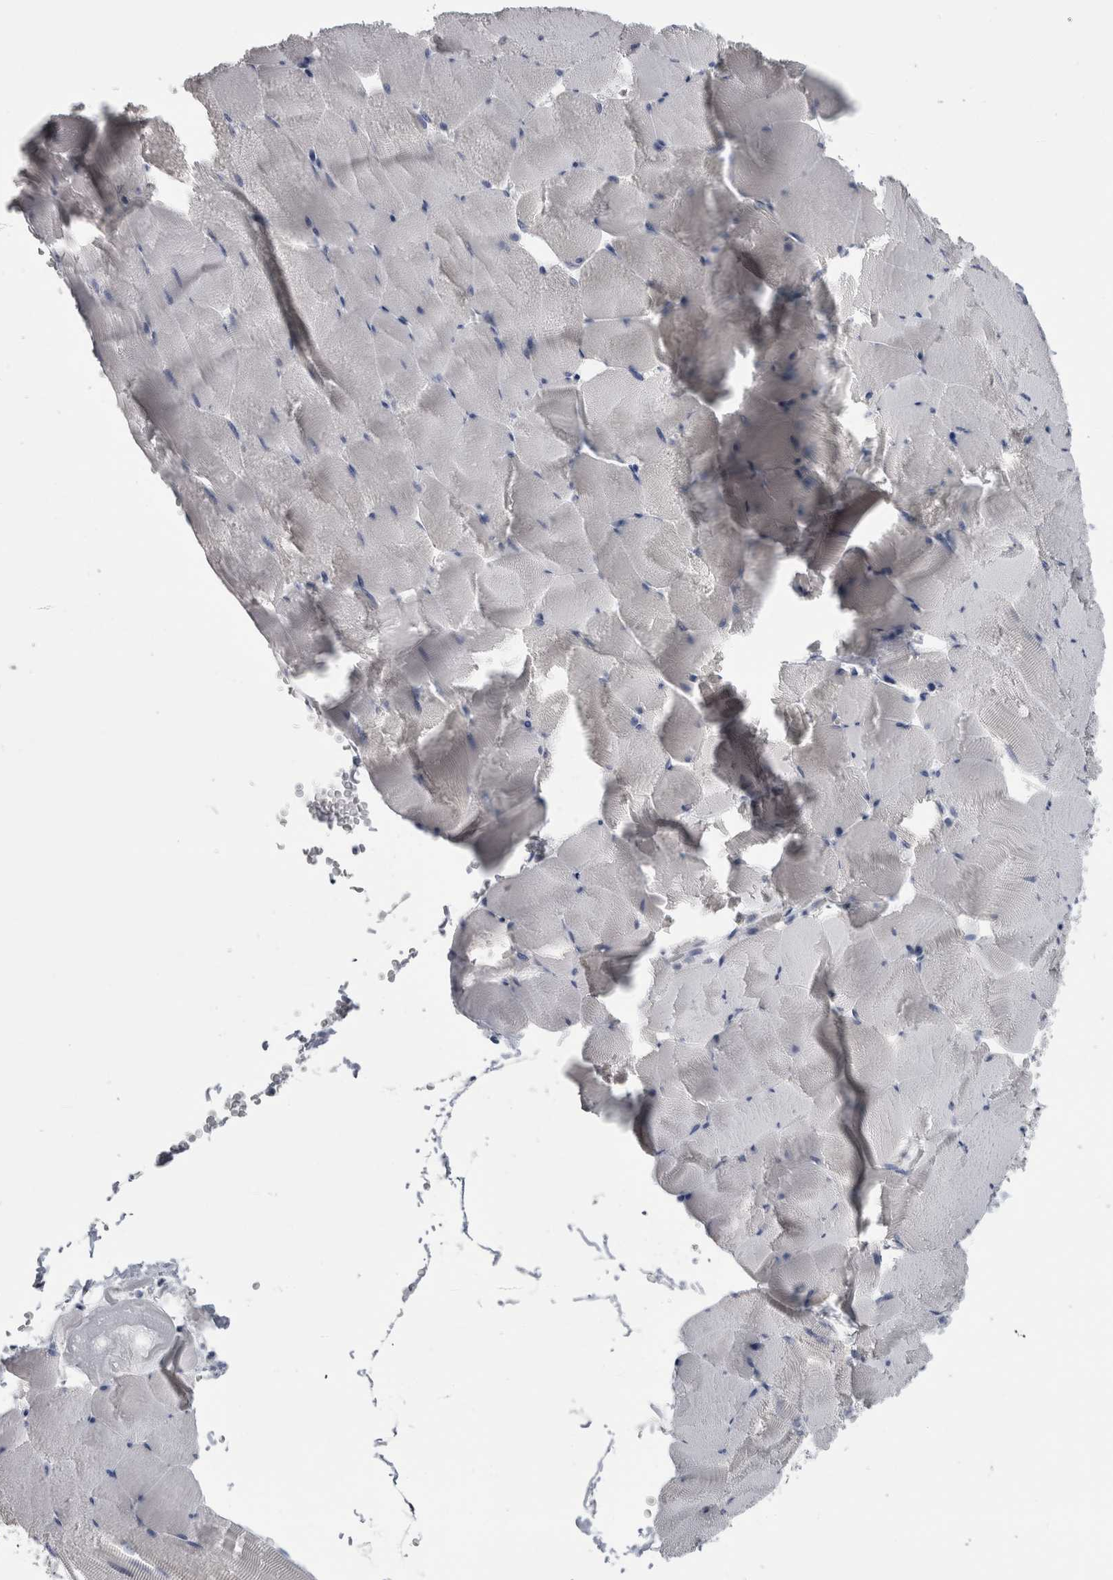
{"staining": {"intensity": "negative", "quantity": "none", "location": "none"}, "tissue": "skeletal muscle", "cell_type": "Myocytes", "image_type": "normal", "snomed": [{"axis": "morphology", "description": "Normal tissue, NOS"}, {"axis": "topography", "description": "Skeletal muscle"}], "caption": "Skeletal muscle stained for a protein using IHC exhibits no expression myocytes.", "gene": "MSMB", "patient": {"sex": "male", "age": 62}}